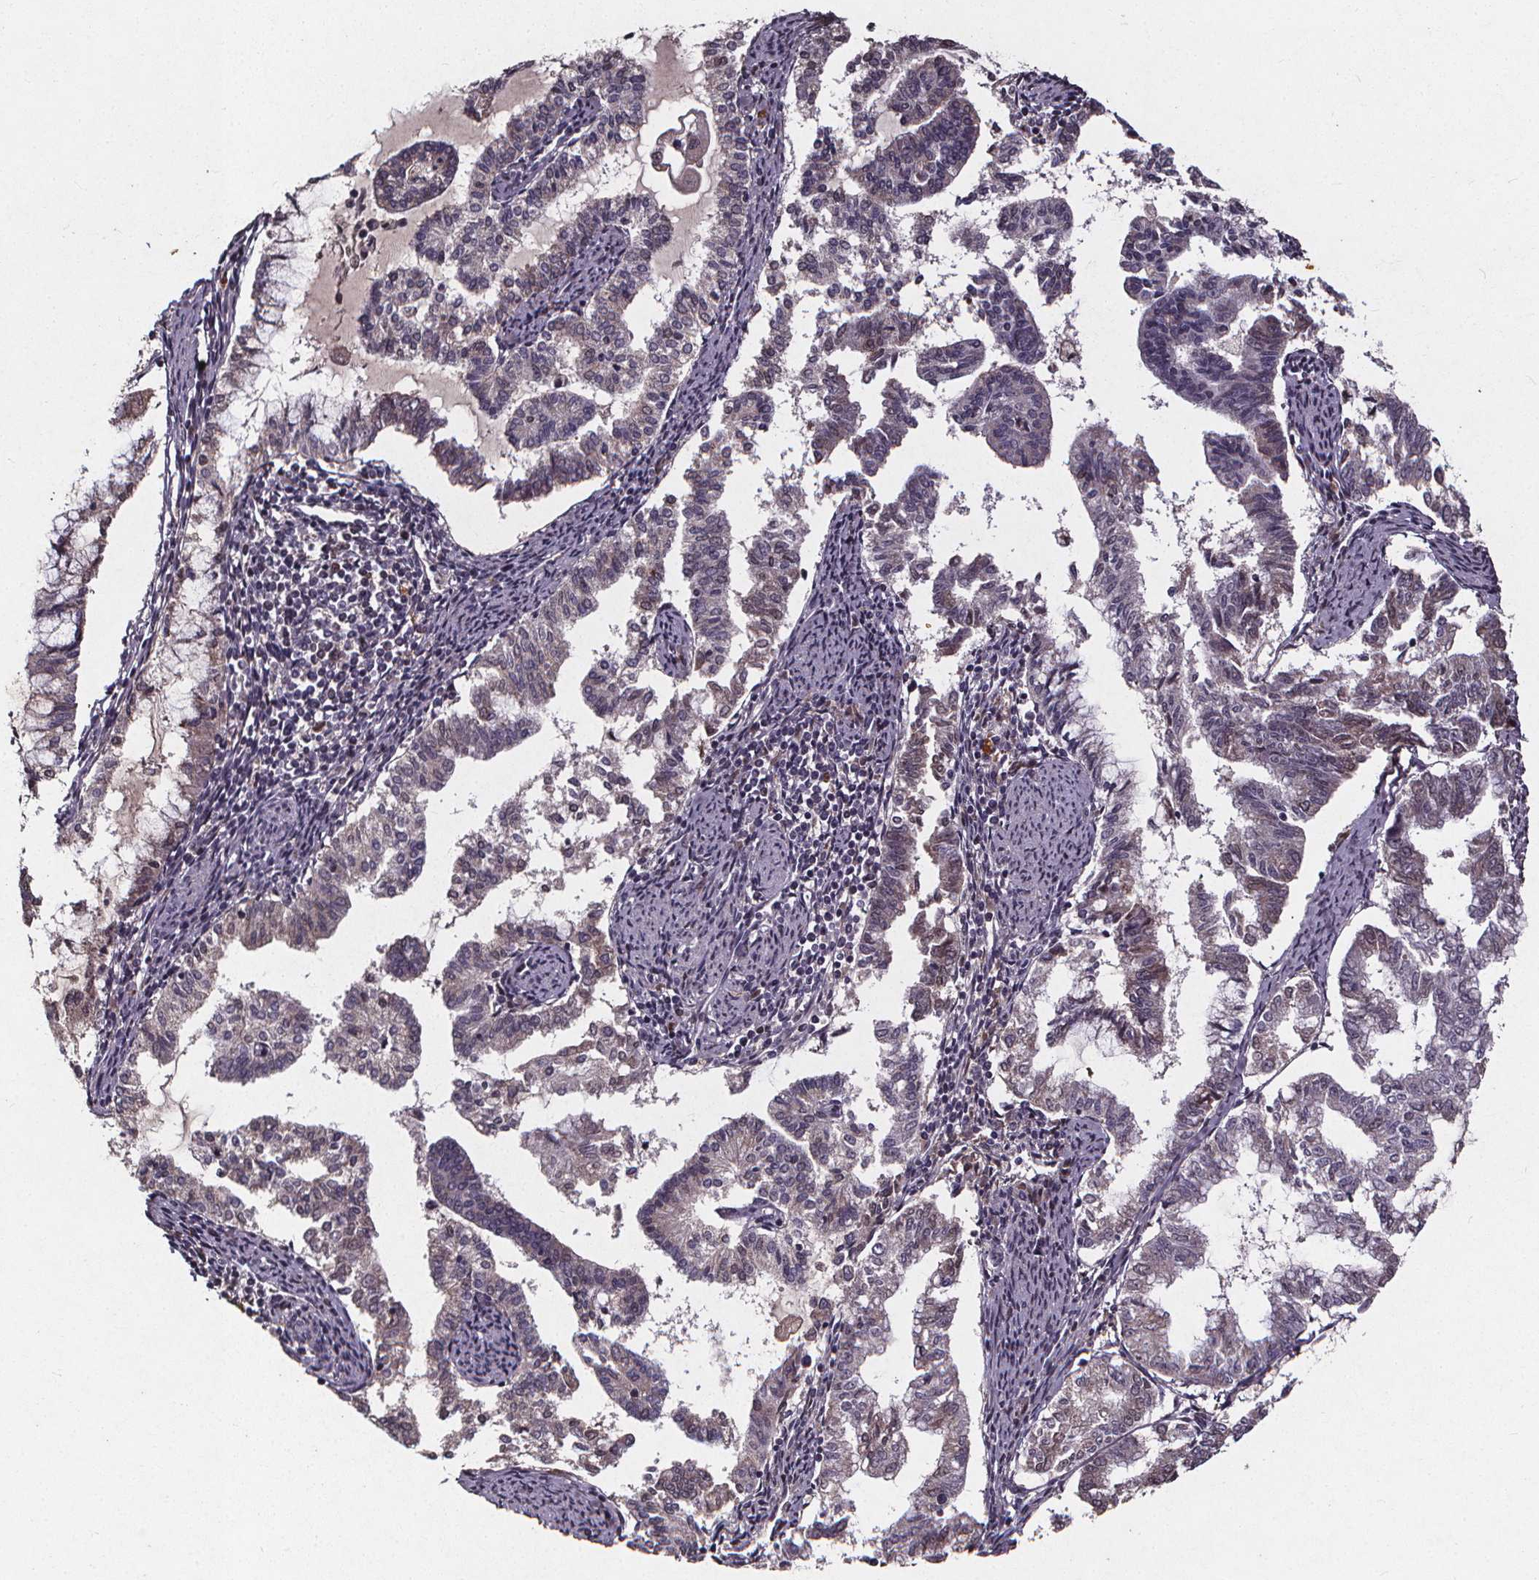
{"staining": {"intensity": "weak", "quantity": "<25%", "location": "cytoplasmic/membranous"}, "tissue": "endometrial cancer", "cell_type": "Tumor cells", "image_type": "cancer", "snomed": [{"axis": "morphology", "description": "Adenocarcinoma, NOS"}, {"axis": "topography", "description": "Endometrium"}], "caption": "The micrograph shows no staining of tumor cells in endometrial cancer.", "gene": "SPAG8", "patient": {"sex": "female", "age": 79}}